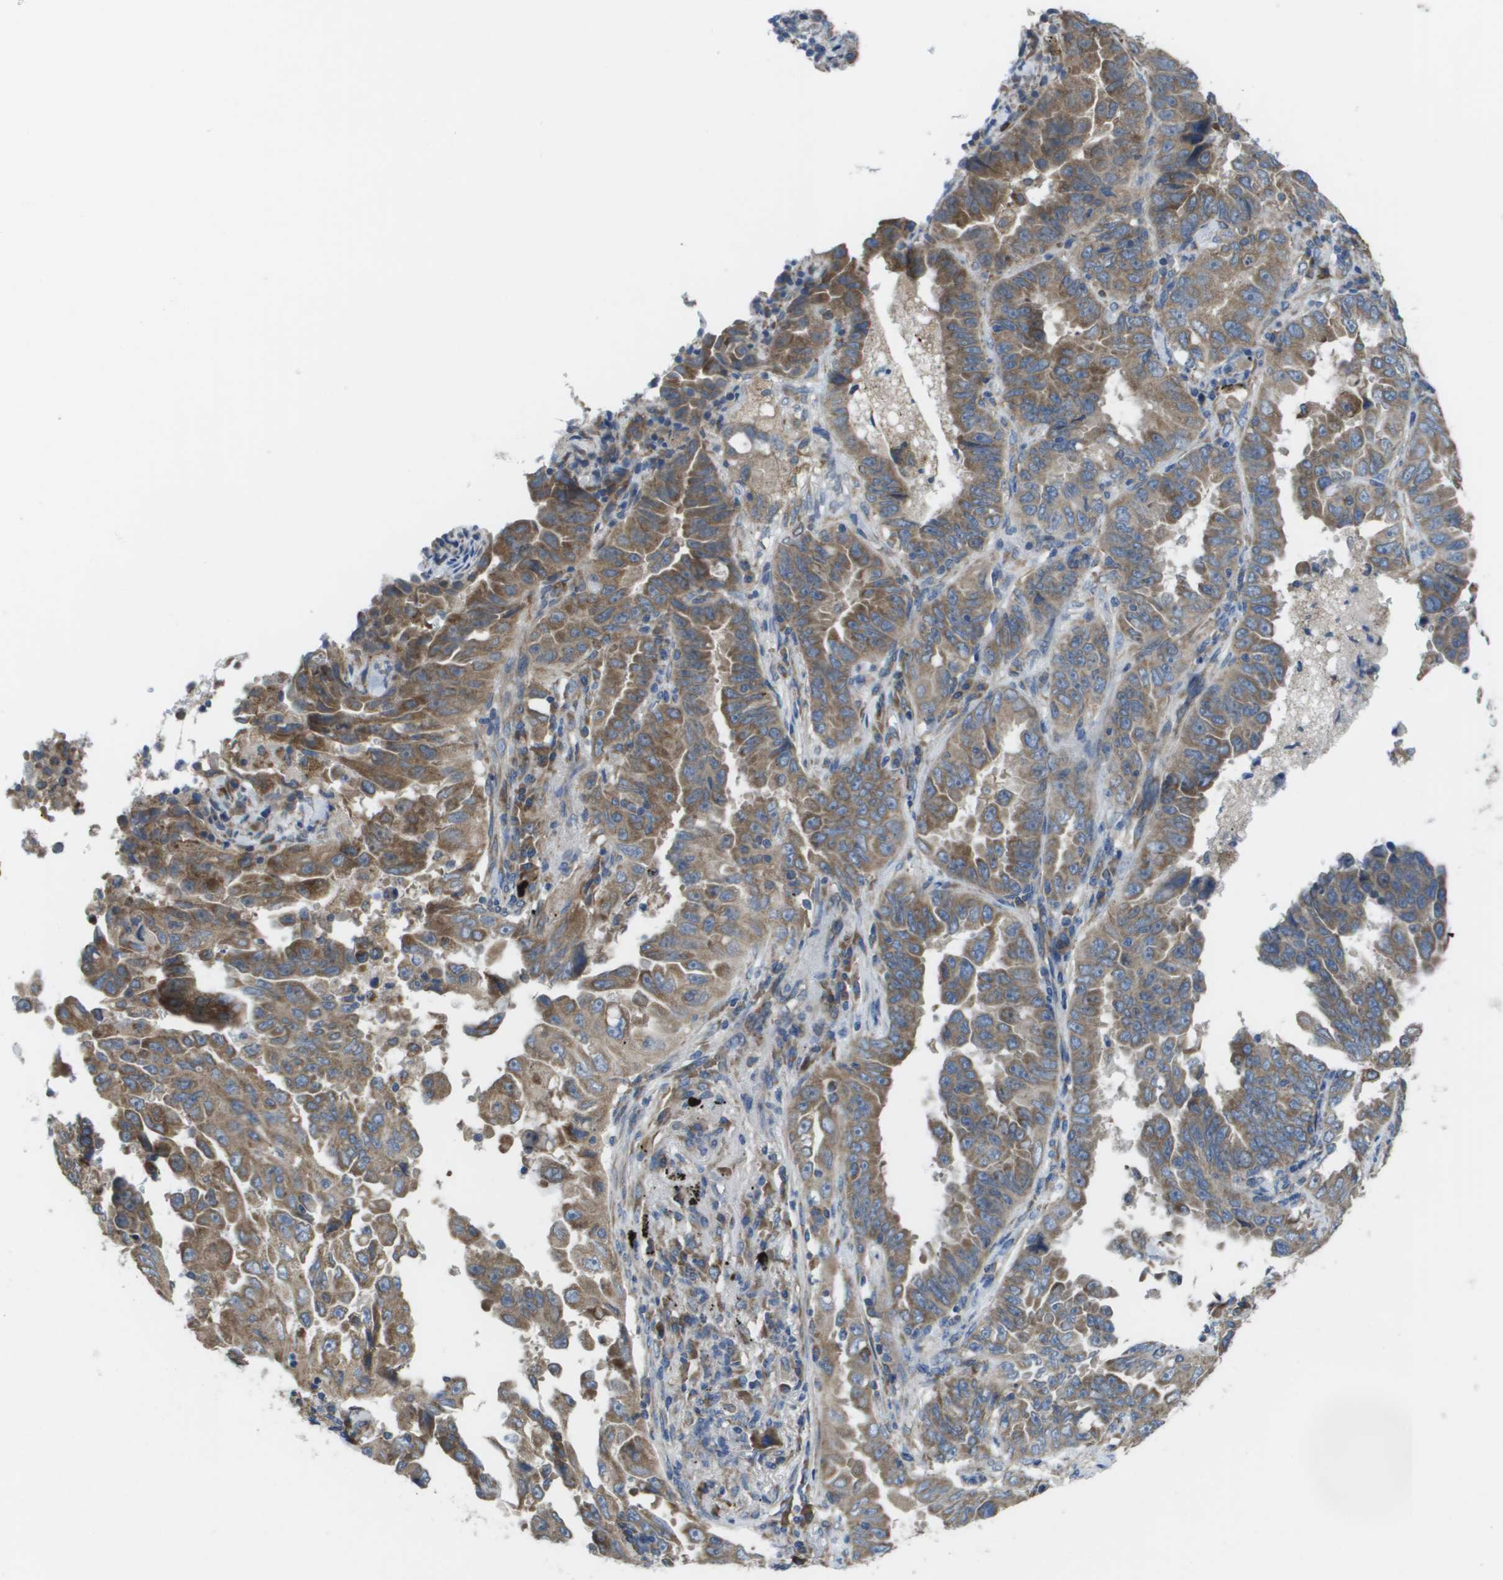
{"staining": {"intensity": "moderate", "quantity": ">75%", "location": "cytoplasmic/membranous"}, "tissue": "lung cancer", "cell_type": "Tumor cells", "image_type": "cancer", "snomed": [{"axis": "morphology", "description": "Adenocarcinoma, NOS"}, {"axis": "topography", "description": "Lung"}], "caption": "Immunohistochemical staining of human adenocarcinoma (lung) reveals moderate cytoplasmic/membranous protein expression in approximately >75% of tumor cells. The protein of interest is stained brown, and the nuclei are stained in blue (DAB IHC with brightfield microscopy, high magnification).", "gene": "CLCN2", "patient": {"sex": "female", "age": 51}}